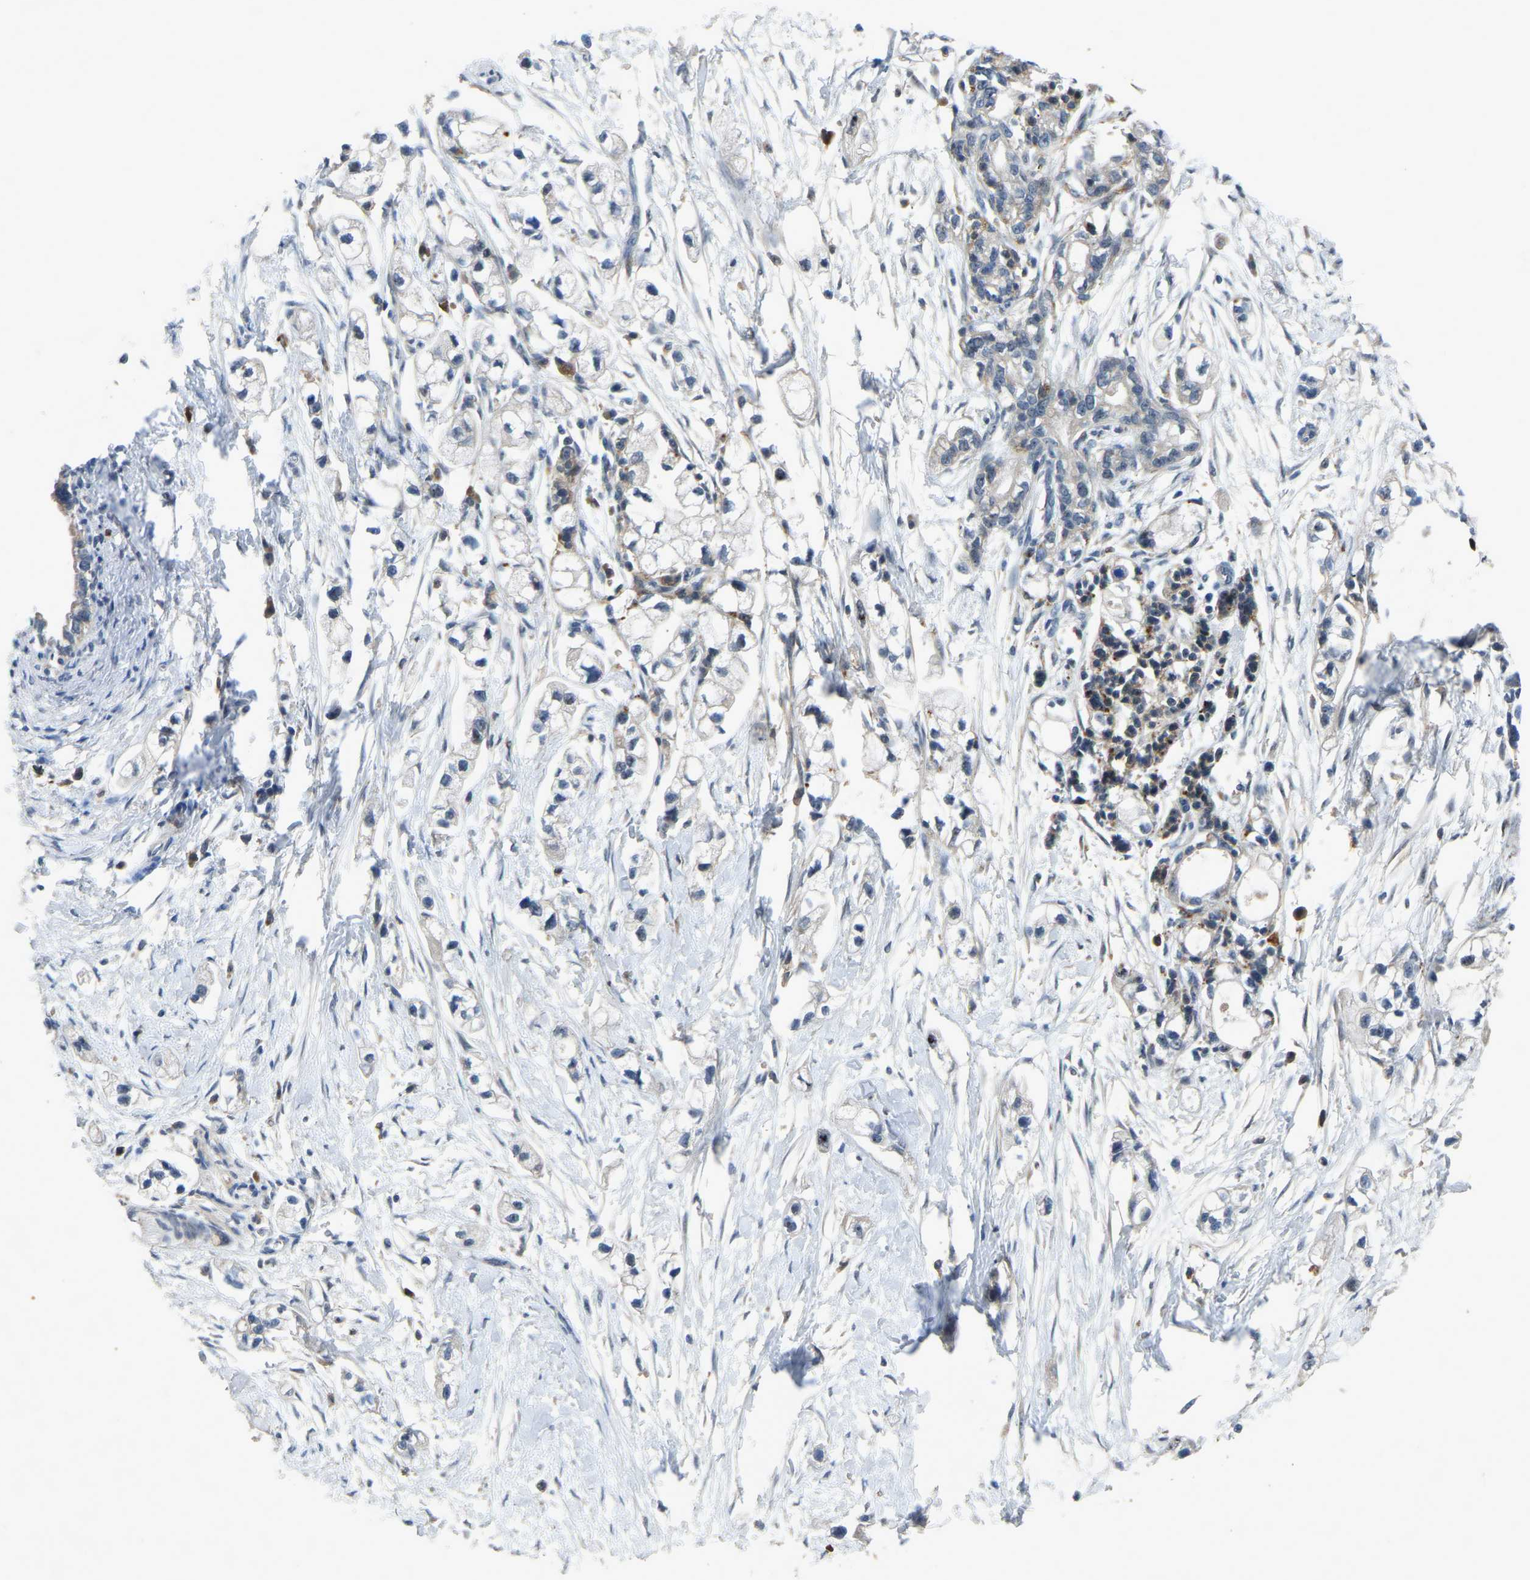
{"staining": {"intensity": "negative", "quantity": "none", "location": "none"}, "tissue": "pancreatic cancer", "cell_type": "Tumor cells", "image_type": "cancer", "snomed": [{"axis": "morphology", "description": "Adenocarcinoma, NOS"}, {"axis": "topography", "description": "Pancreas"}], "caption": "Human pancreatic adenocarcinoma stained for a protein using IHC reveals no positivity in tumor cells.", "gene": "FHIT", "patient": {"sex": "male", "age": 74}}